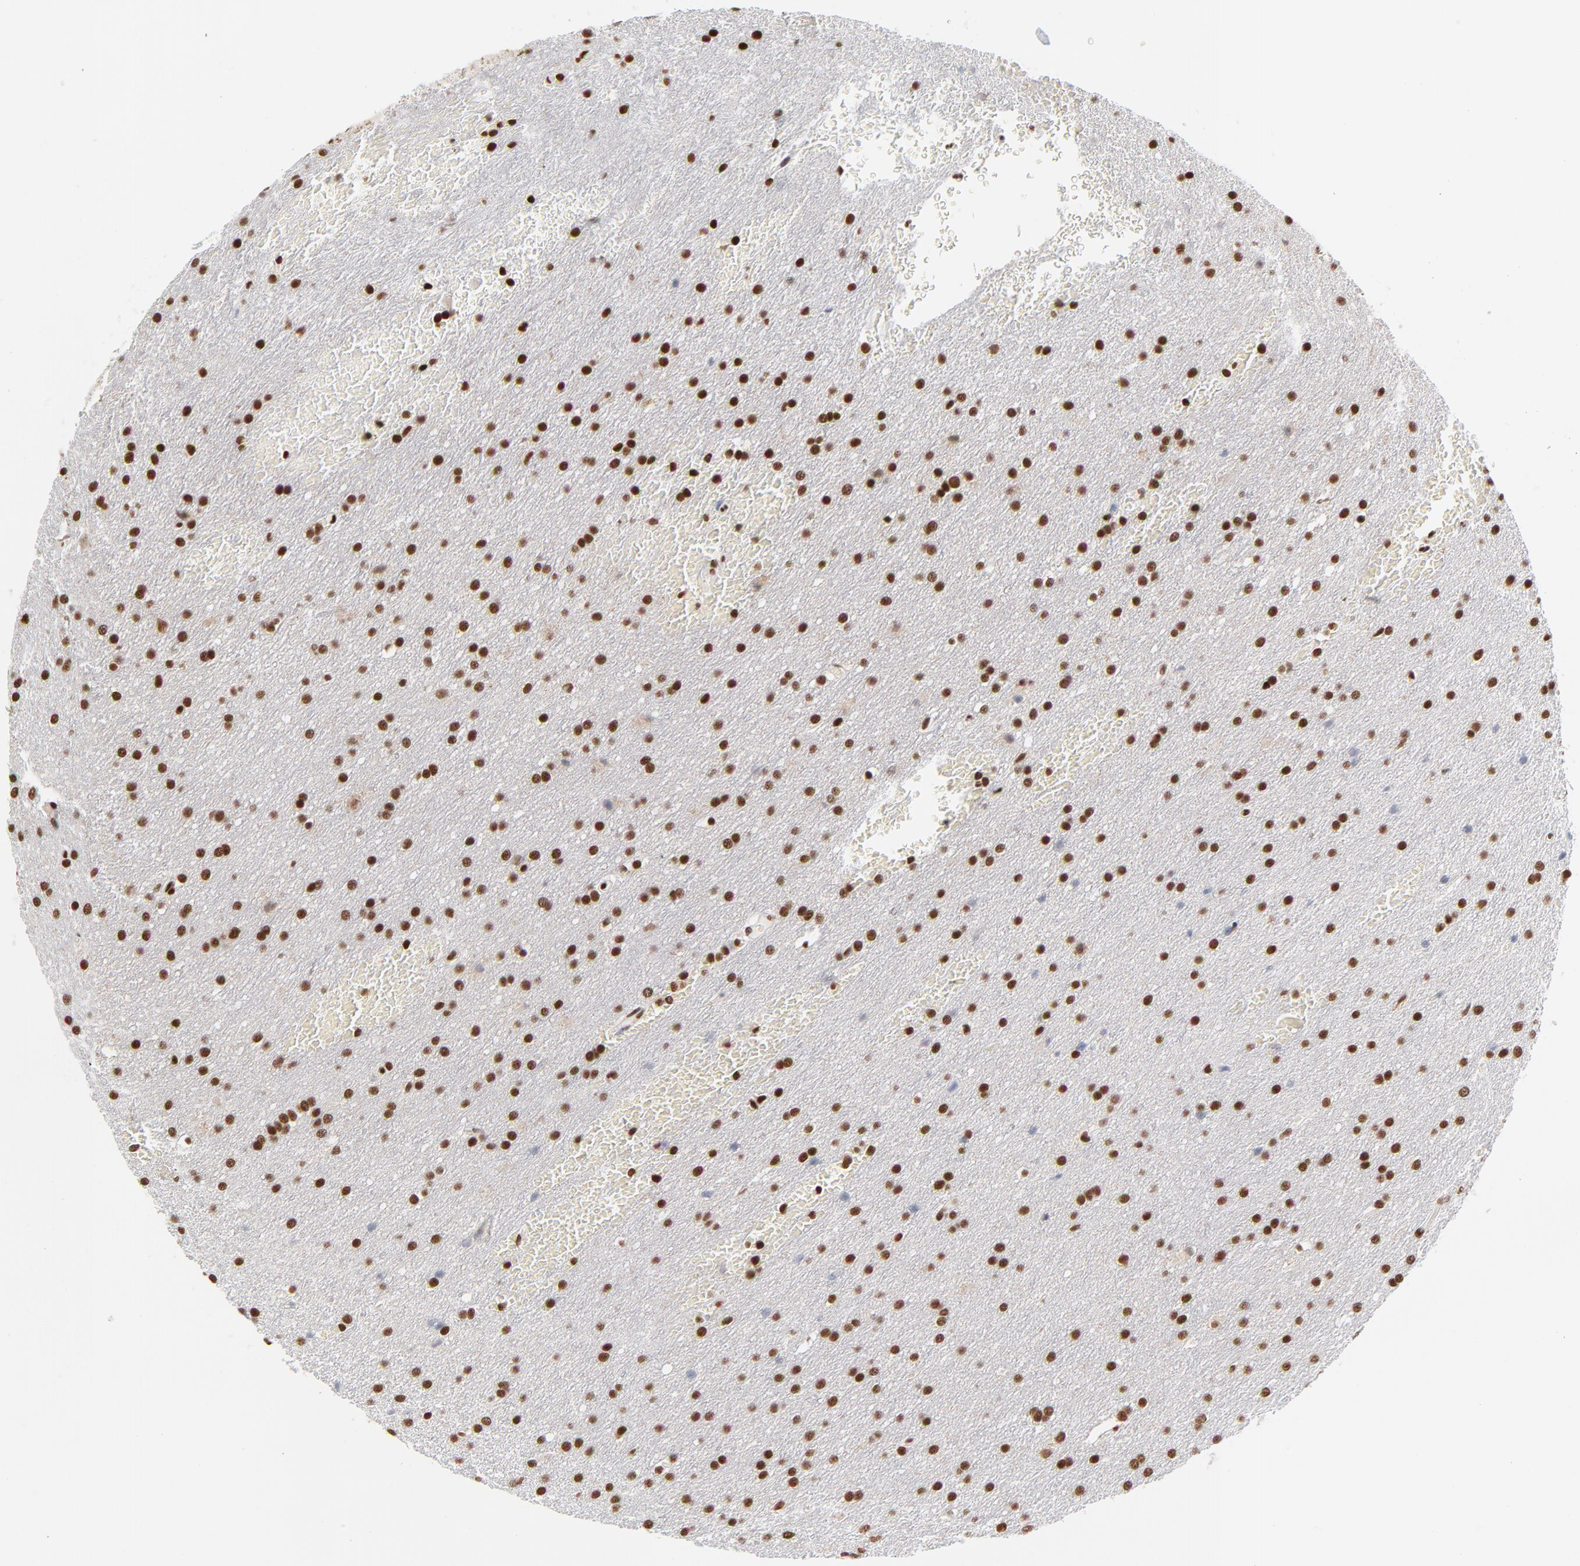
{"staining": {"intensity": "strong", "quantity": ">75%", "location": "nuclear"}, "tissue": "glioma", "cell_type": "Tumor cells", "image_type": "cancer", "snomed": [{"axis": "morphology", "description": "Glioma, malignant, Low grade"}, {"axis": "topography", "description": "Brain"}], "caption": "Malignant glioma (low-grade) stained for a protein exhibits strong nuclear positivity in tumor cells.", "gene": "CREB1", "patient": {"sex": "female", "age": 32}}